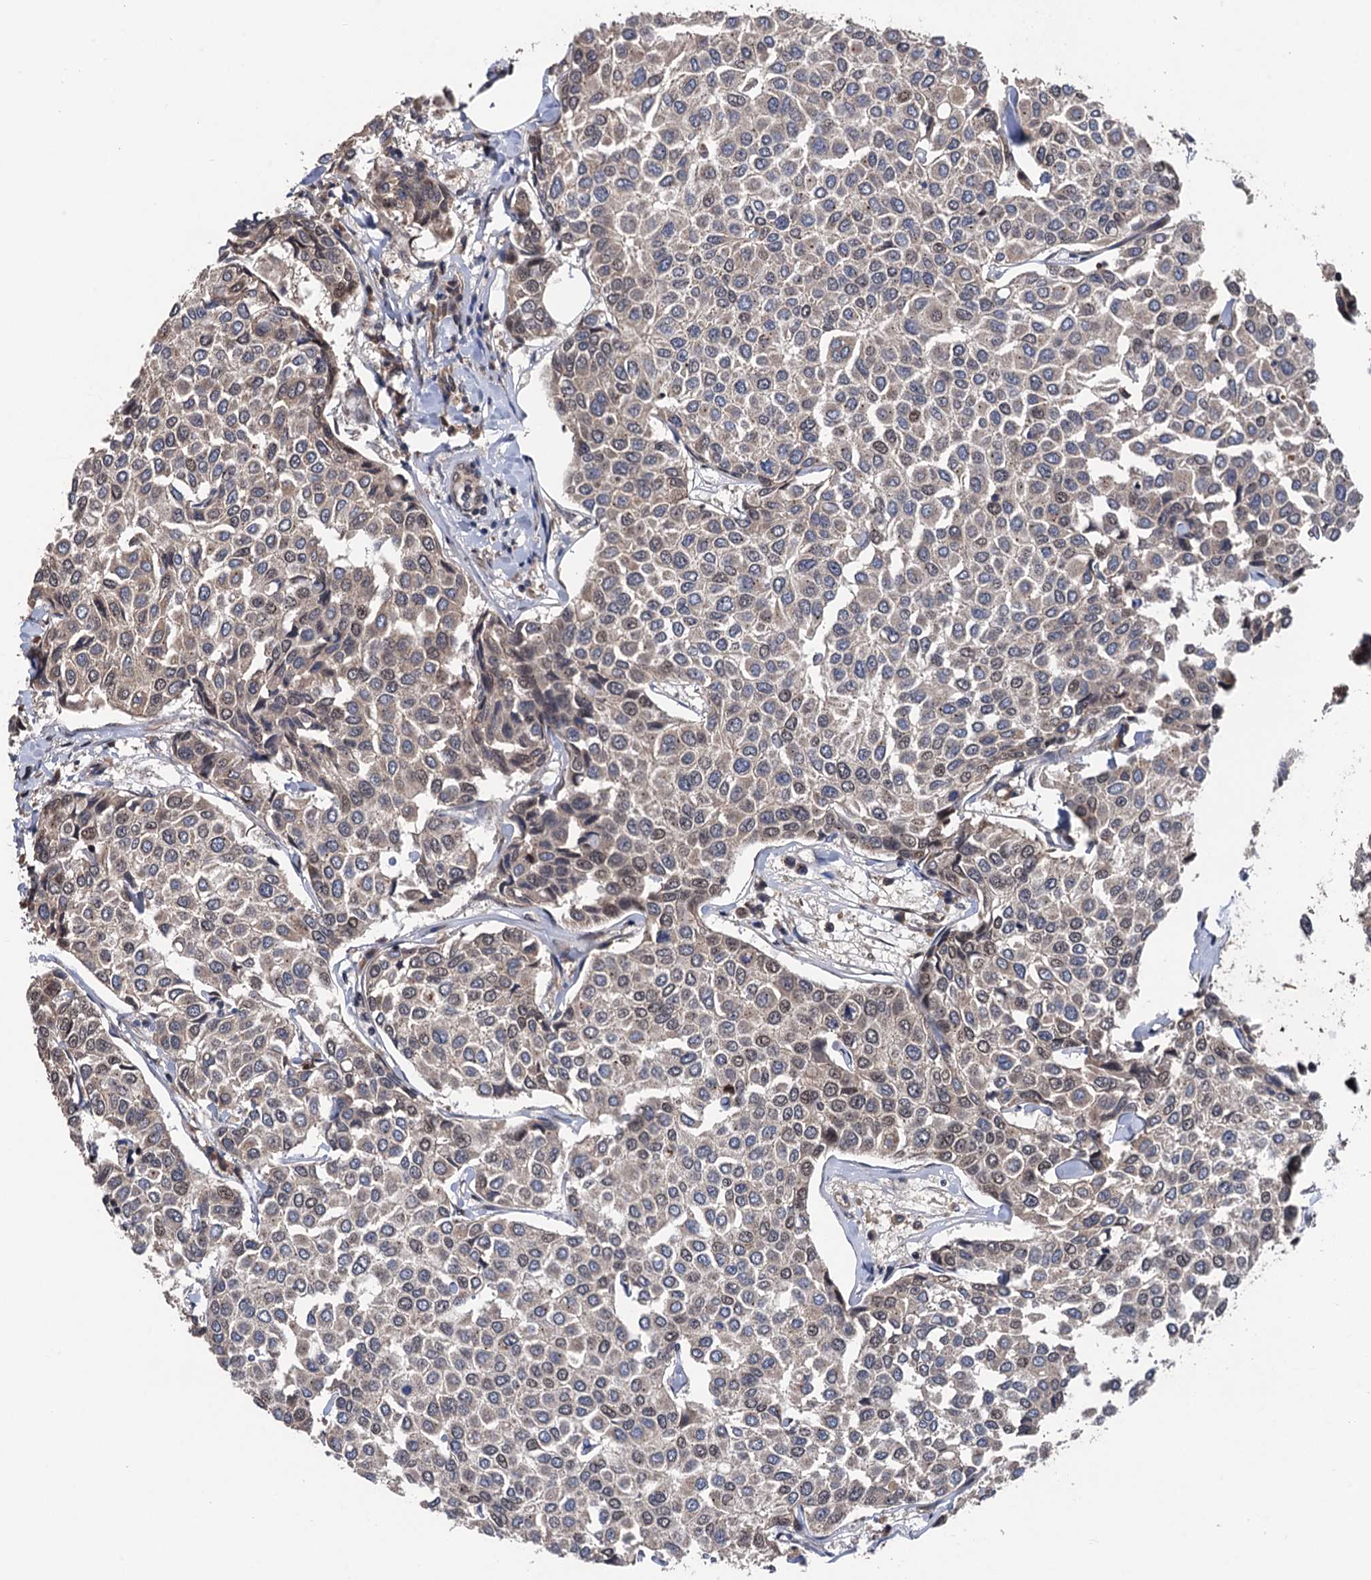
{"staining": {"intensity": "weak", "quantity": "<25%", "location": "cytoplasmic/membranous,nuclear"}, "tissue": "breast cancer", "cell_type": "Tumor cells", "image_type": "cancer", "snomed": [{"axis": "morphology", "description": "Duct carcinoma"}, {"axis": "topography", "description": "Breast"}], "caption": "Immunohistochemical staining of breast intraductal carcinoma displays no significant staining in tumor cells.", "gene": "RASSF4", "patient": {"sex": "female", "age": 55}}